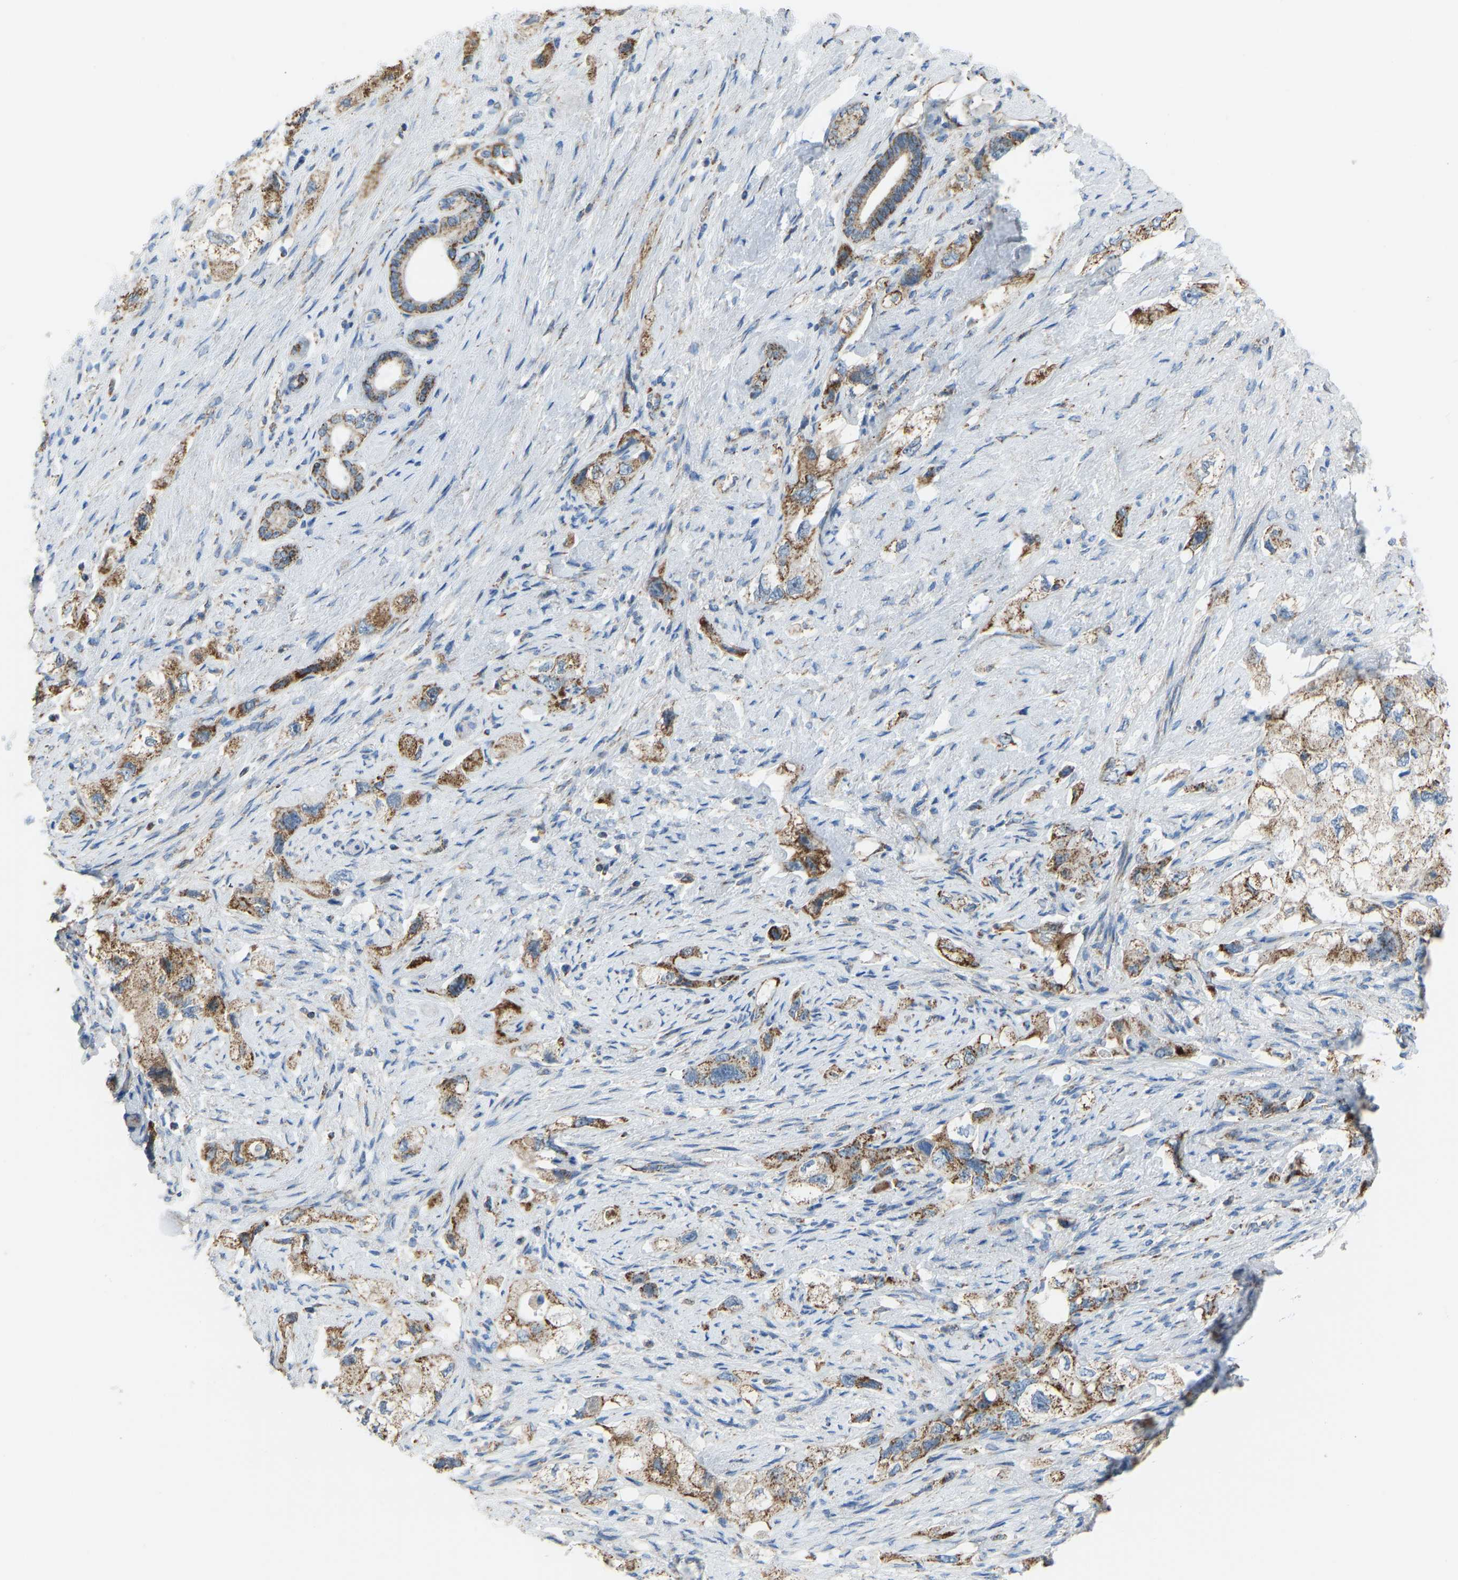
{"staining": {"intensity": "moderate", "quantity": ">75%", "location": "cytoplasmic/membranous"}, "tissue": "pancreatic cancer", "cell_type": "Tumor cells", "image_type": "cancer", "snomed": [{"axis": "morphology", "description": "Adenocarcinoma, NOS"}, {"axis": "topography", "description": "Pancreas"}], "caption": "Protein staining by IHC reveals moderate cytoplasmic/membranous staining in approximately >75% of tumor cells in adenocarcinoma (pancreatic). (DAB IHC, brown staining for protein, blue staining for nuclei).", "gene": "SMIM20", "patient": {"sex": "female", "age": 73}}